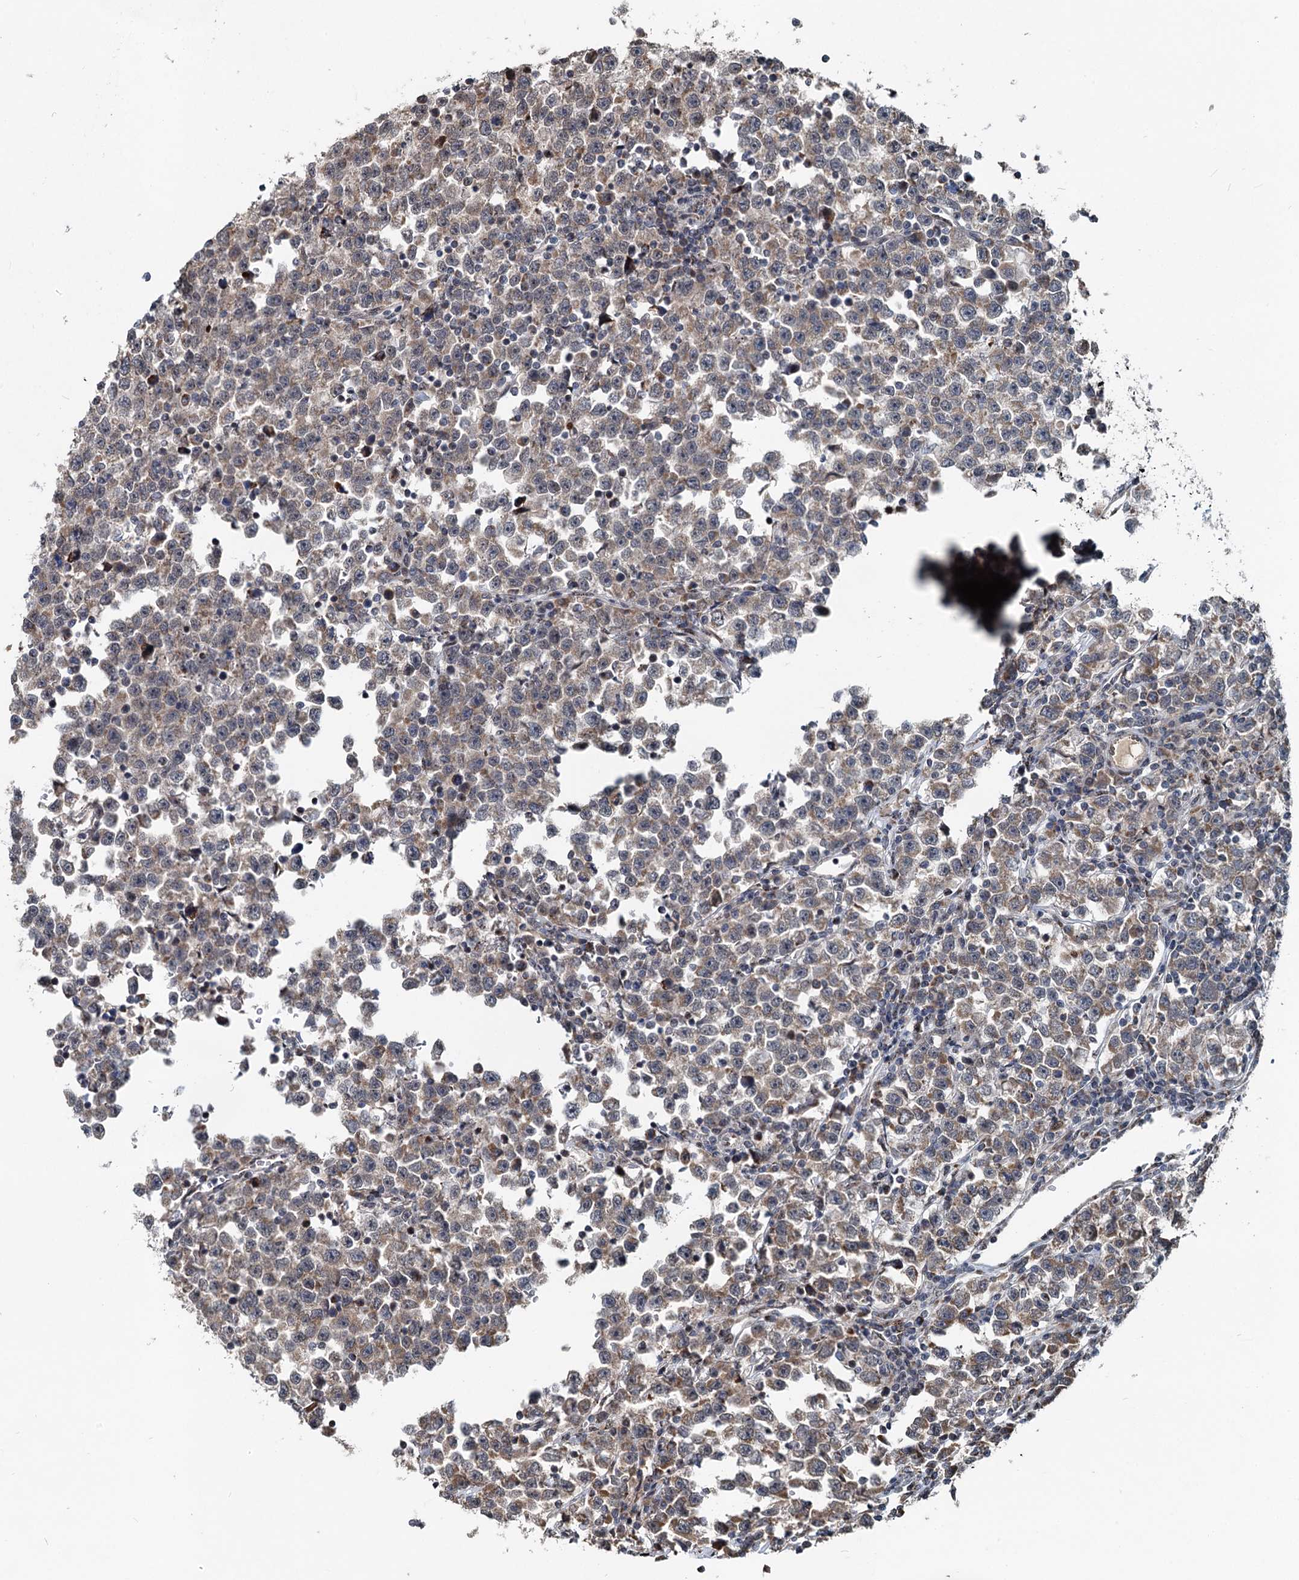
{"staining": {"intensity": "weak", "quantity": "25%-75%", "location": "cytoplasmic/membranous"}, "tissue": "testis cancer", "cell_type": "Tumor cells", "image_type": "cancer", "snomed": [{"axis": "morphology", "description": "Normal tissue, NOS"}, {"axis": "morphology", "description": "Seminoma, NOS"}, {"axis": "topography", "description": "Testis"}], "caption": "Human testis cancer stained with a protein marker displays weak staining in tumor cells.", "gene": "RITA1", "patient": {"sex": "male", "age": 43}}